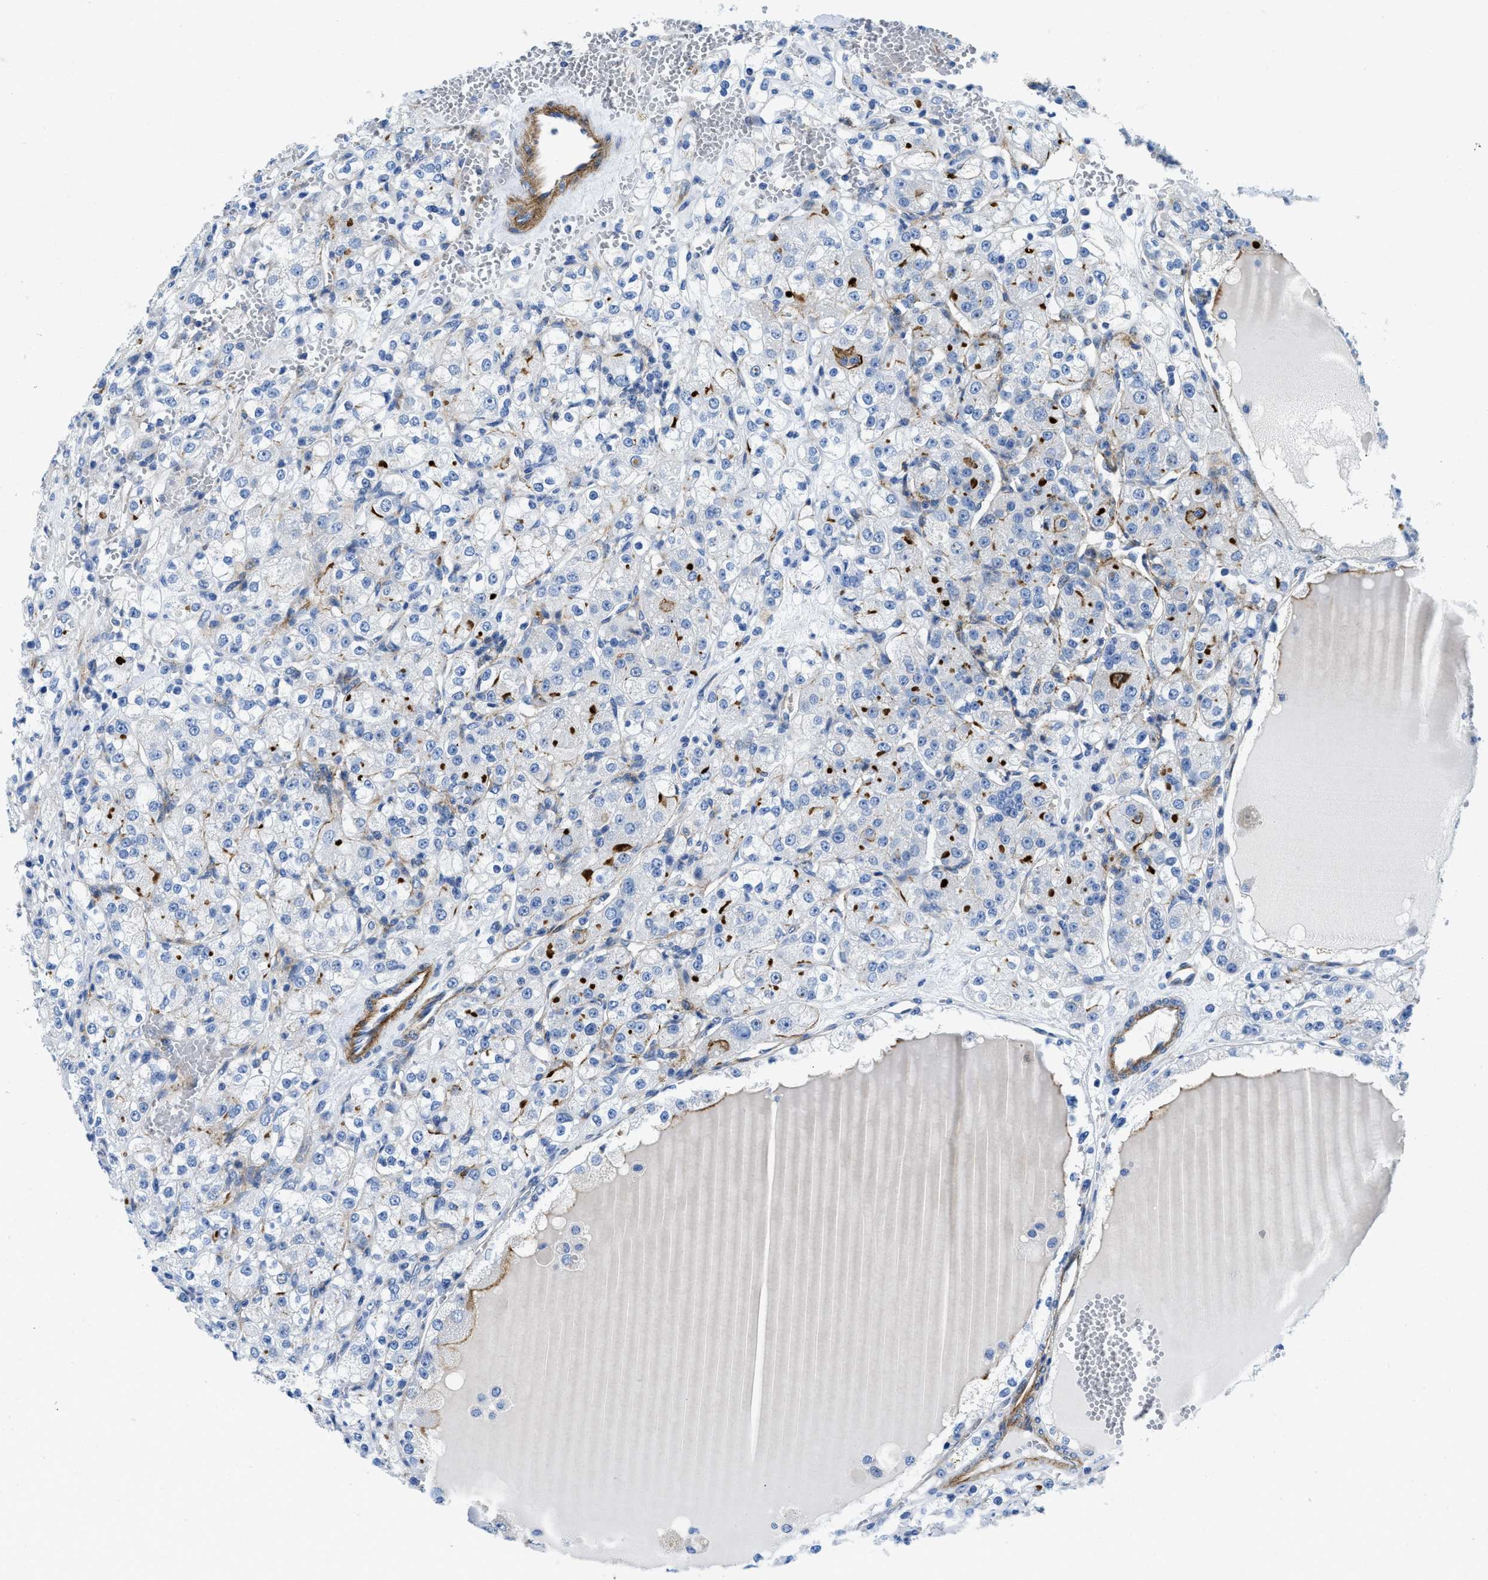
{"staining": {"intensity": "negative", "quantity": "none", "location": "none"}, "tissue": "renal cancer", "cell_type": "Tumor cells", "image_type": "cancer", "snomed": [{"axis": "morphology", "description": "Normal tissue, NOS"}, {"axis": "morphology", "description": "Adenocarcinoma, NOS"}, {"axis": "topography", "description": "Kidney"}], "caption": "Immunohistochemical staining of renal cancer demonstrates no significant expression in tumor cells. The staining was performed using DAB (3,3'-diaminobenzidine) to visualize the protein expression in brown, while the nuclei were stained in blue with hematoxylin (Magnification: 20x).", "gene": "CUTA", "patient": {"sex": "male", "age": 61}}